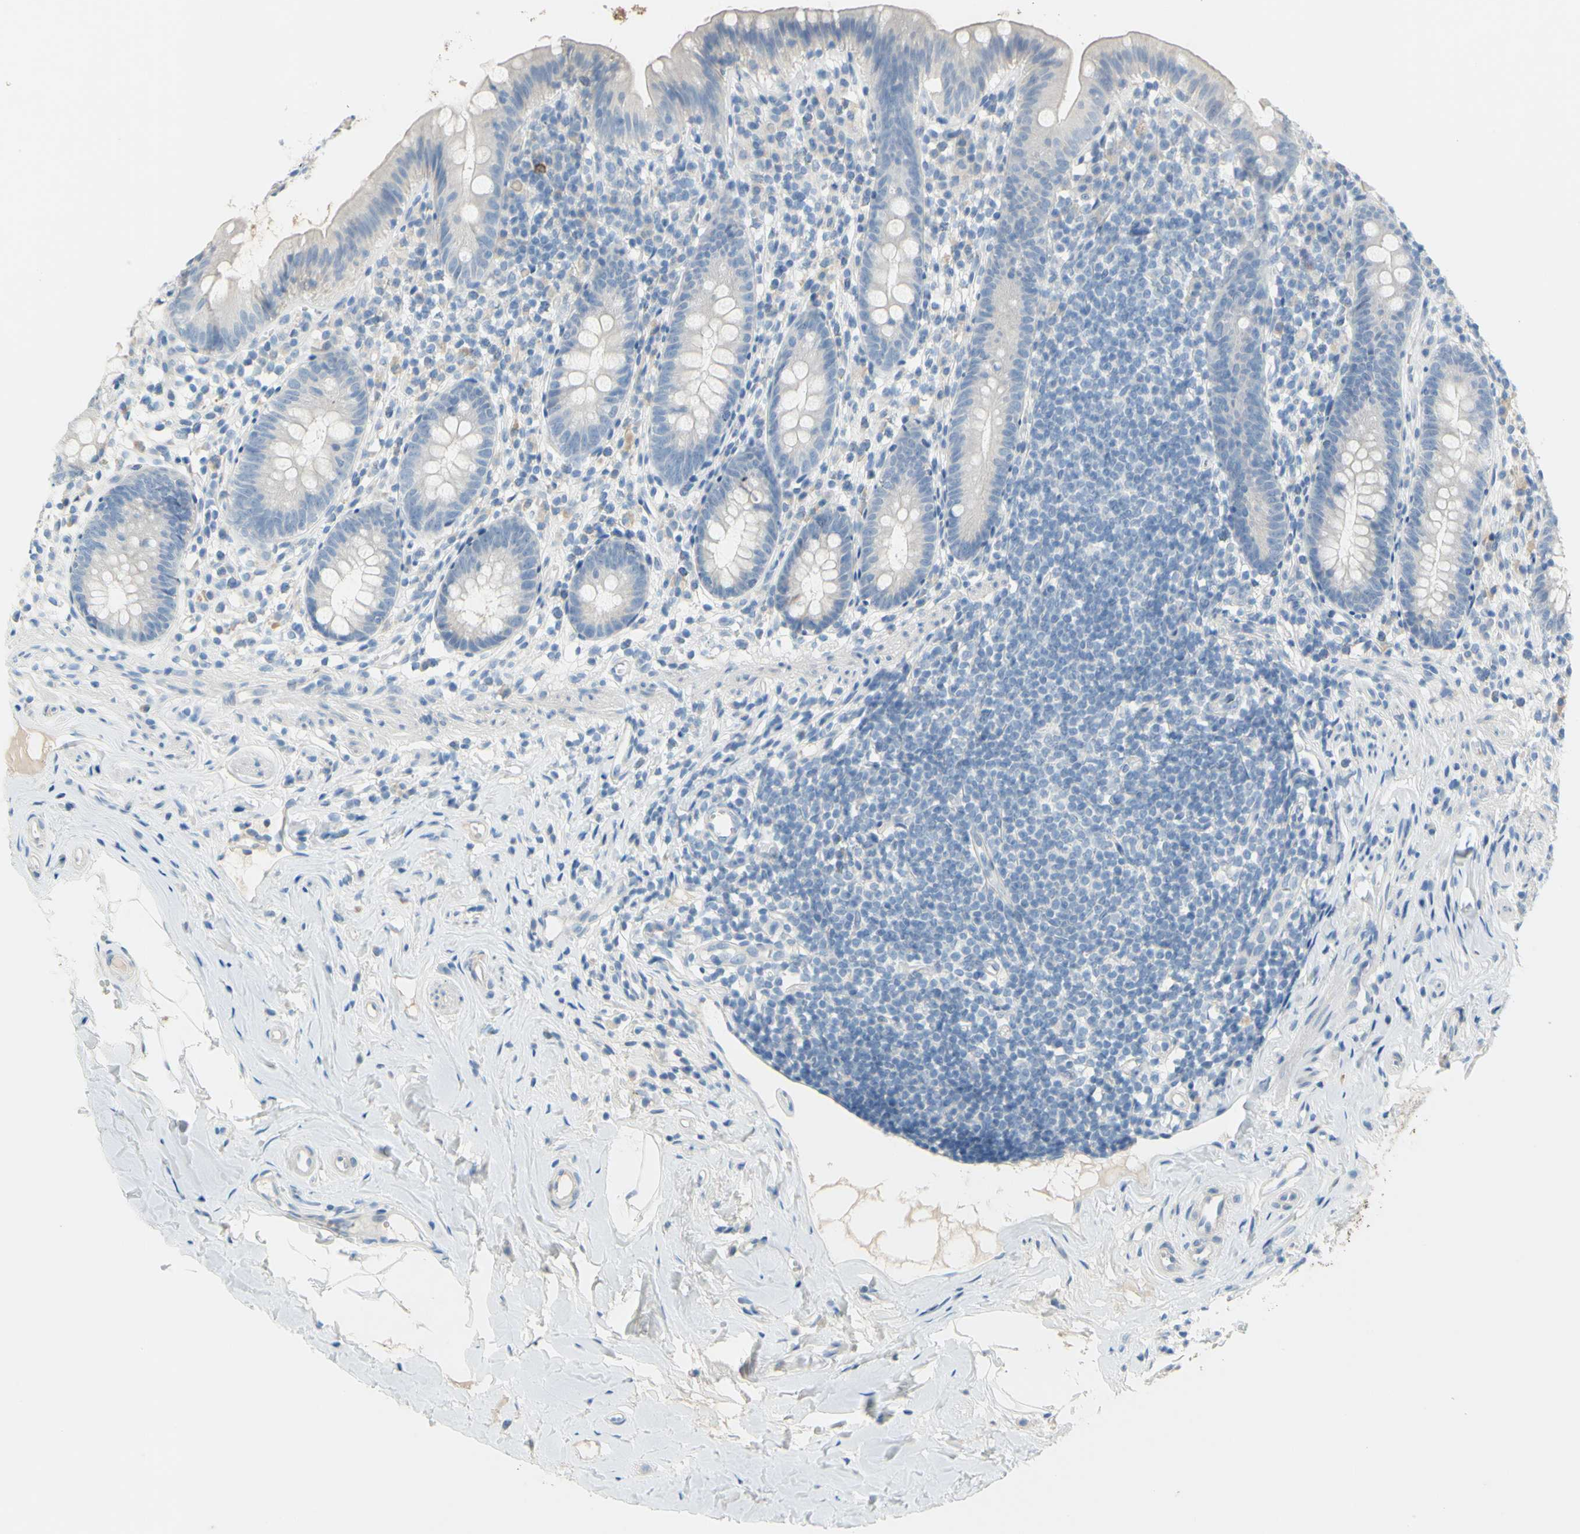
{"staining": {"intensity": "negative", "quantity": "none", "location": "none"}, "tissue": "appendix", "cell_type": "Glandular cells", "image_type": "normal", "snomed": [{"axis": "morphology", "description": "Normal tissue, NOS"}, {"axis": "topography", "description": "Appendix"}], "caption": "Micrograph shows no protein positivity in glandular cells of unremarkable appendix.", "gene": "SLC1A2", "patient": {"sex": "male", "age": 52}}